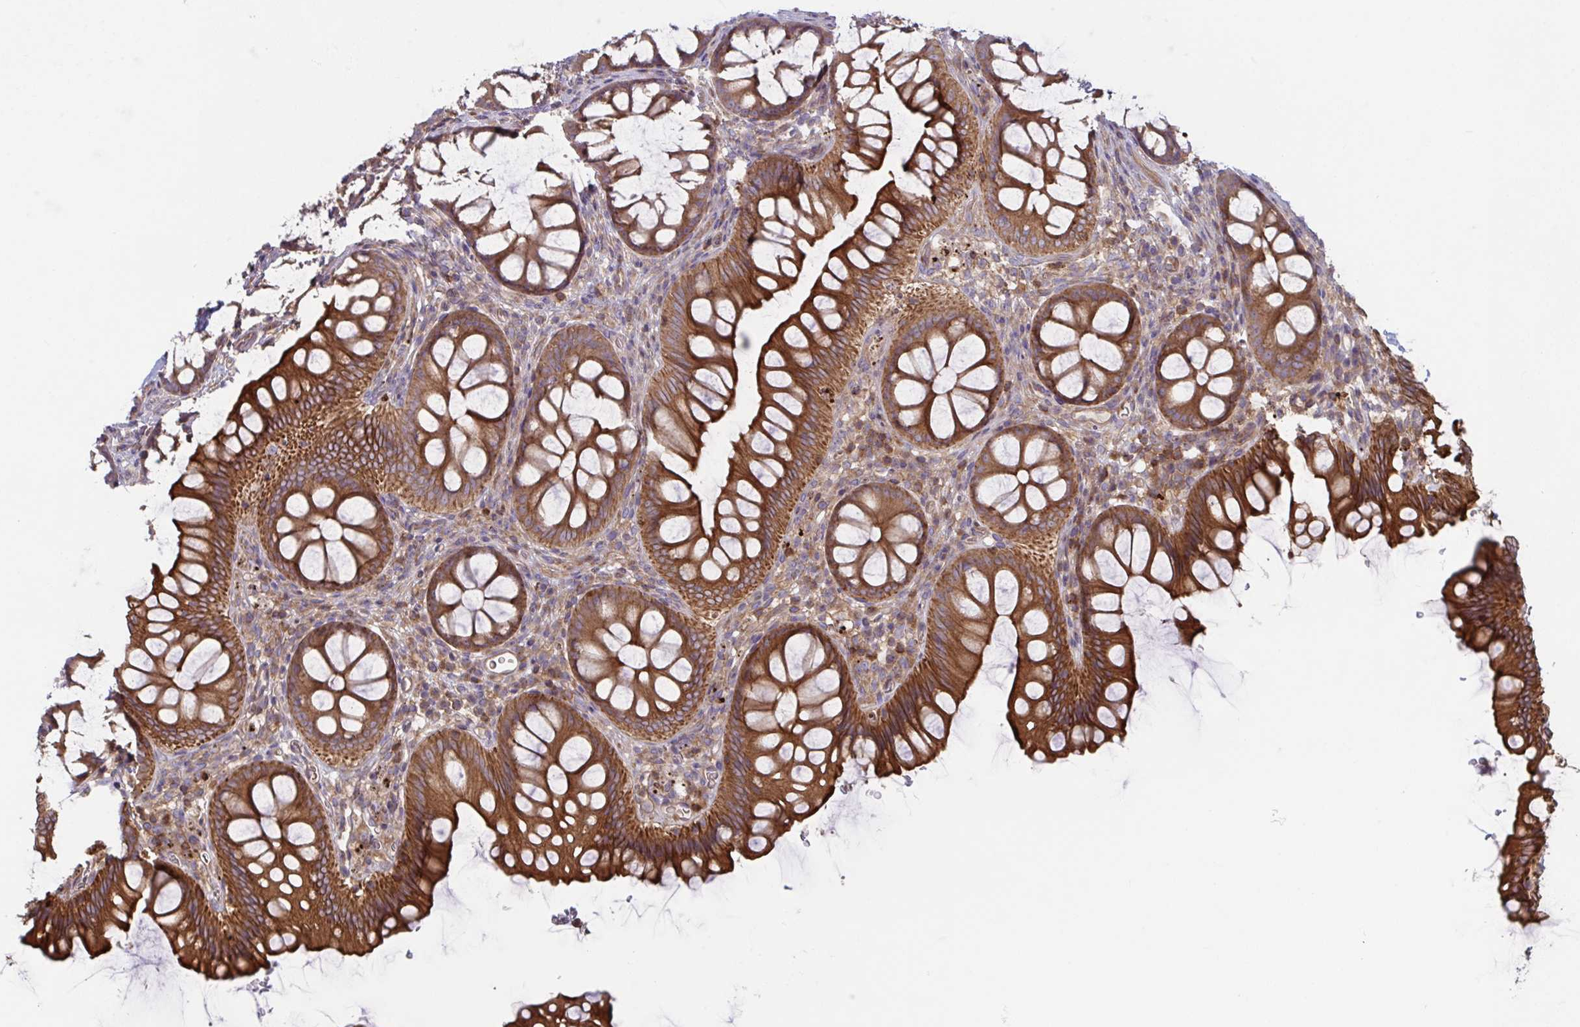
{"staining": {"intensity": "negative", "quantity": "none", "location": "none"}, "tissue": "colon", "cell_type": "Endothelial cells", "image_type": "normal", "snomed": [{"axis": "morphology", "description": "Normal tissue, NOS"}, {"axis": "morphology", "description": "Adenoma, NOS"}, {"axis": "topography", "description": "Soft tissue"}, {"axis": "topography", "description": "Colon"}], "caption": "There is no significant expression in endothelial cells of colon. The staining was performed using DAB (3,3'-diaminobenzidine) to visualize the protein expression in brown, while the nuclei were stained in blue with hematoxylin (Magnification: 20x).", "gene": "TANK", "patient": {"sex": "male", "age": 47}}